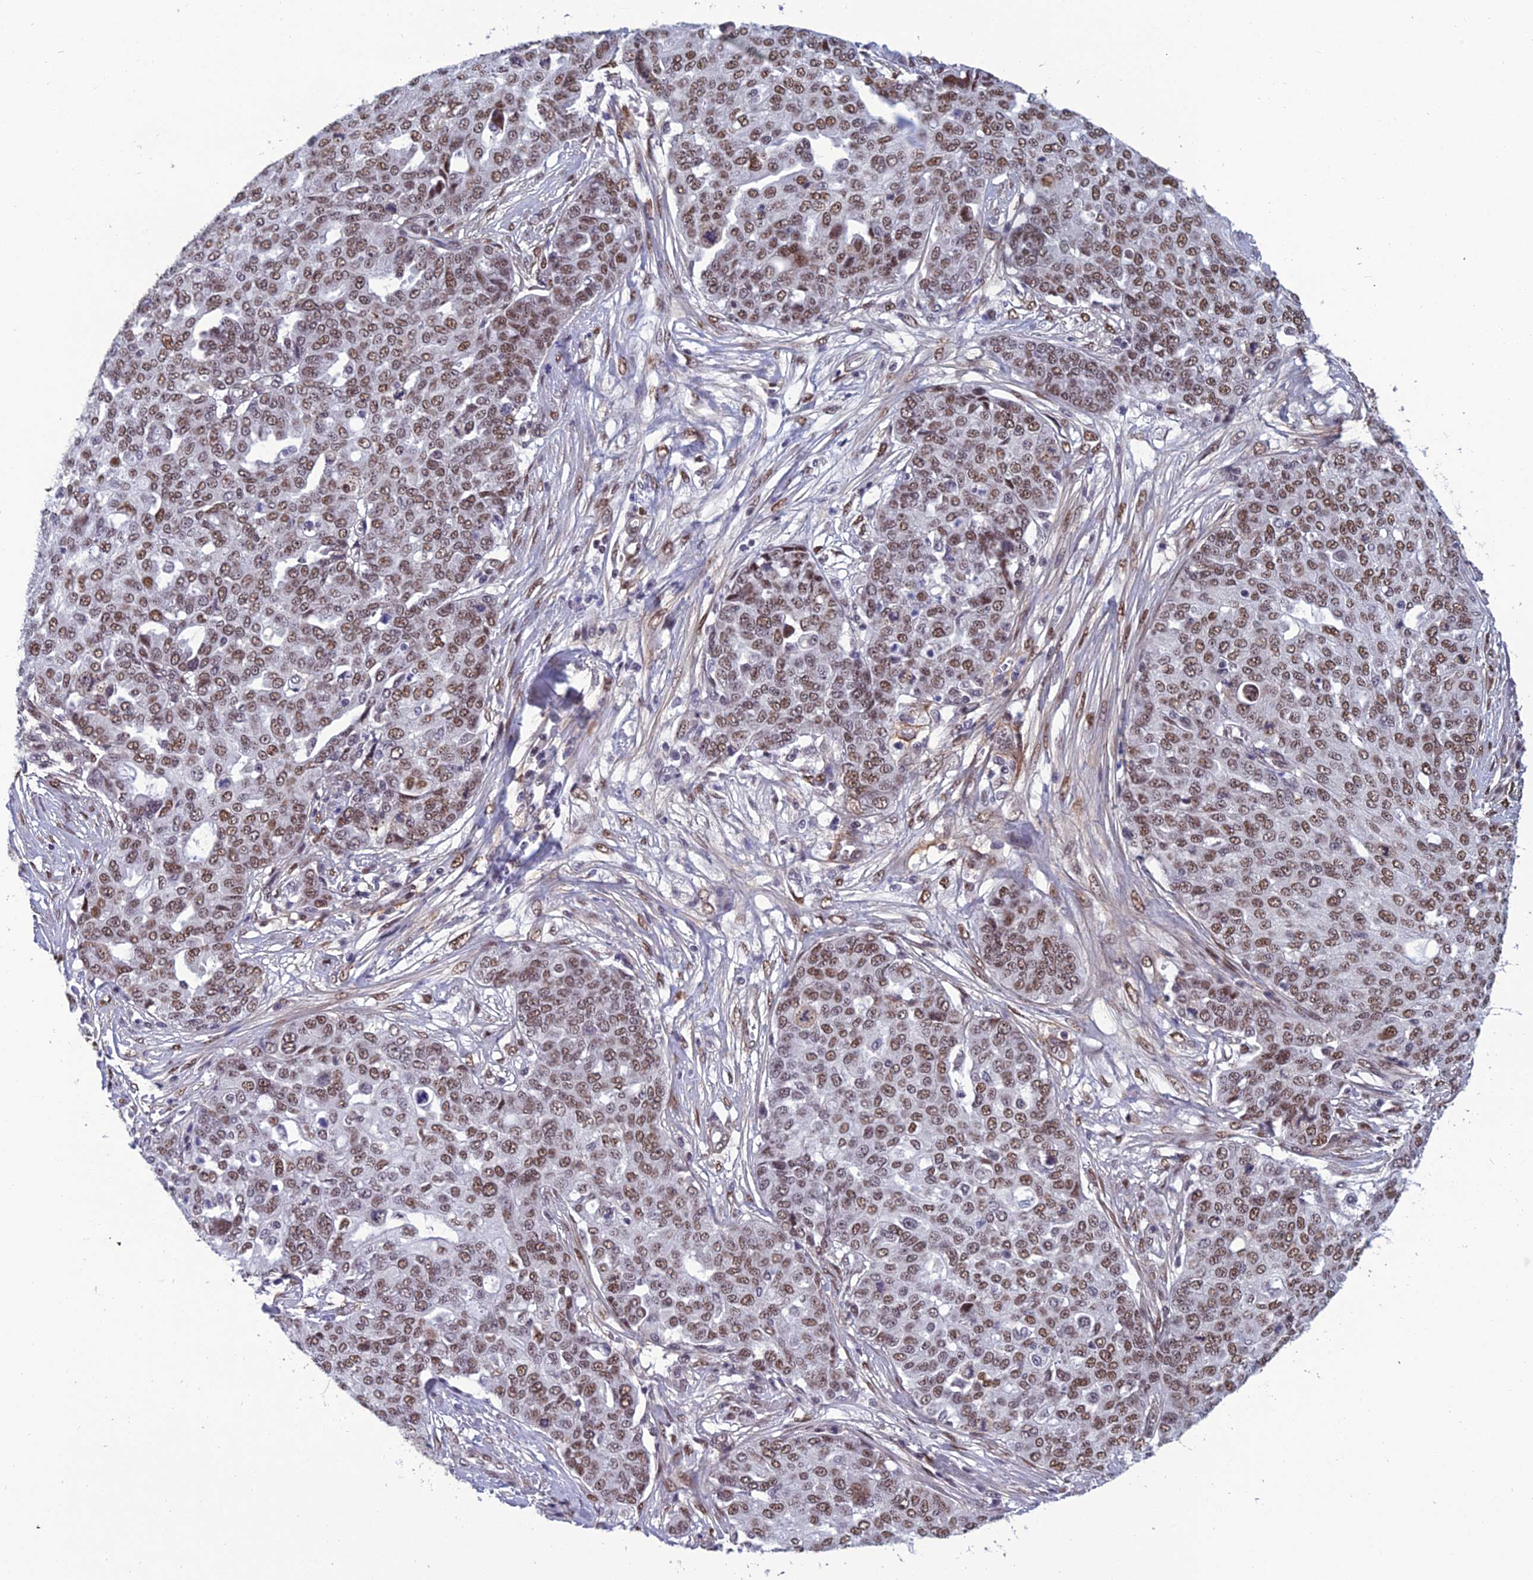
{"staining": {"intensity": "moderate", "quantity": ">75%", "location": "nuclear"}, "tissue": "ovarian cancer", "cell_type": "Tumor cells", "image_type": "cancer", "snomed": [{"axis": "morphology", "description": "Cystadenocarcinoma, serous, NOS"}, {"axis": "topography", "description": "Soft tissue"}, {"axis": "topography", "description": "Ovary"}], "caption": "Immunohistochemical staining of human ovarian cancer (serous cystadenocarcinoma) demonstrates medium levels of moderate nuclear protein expression in approximately >75% of tumor cells.", "gene": "RSRC1", "patient": {"sex": "female", "age": 57}}